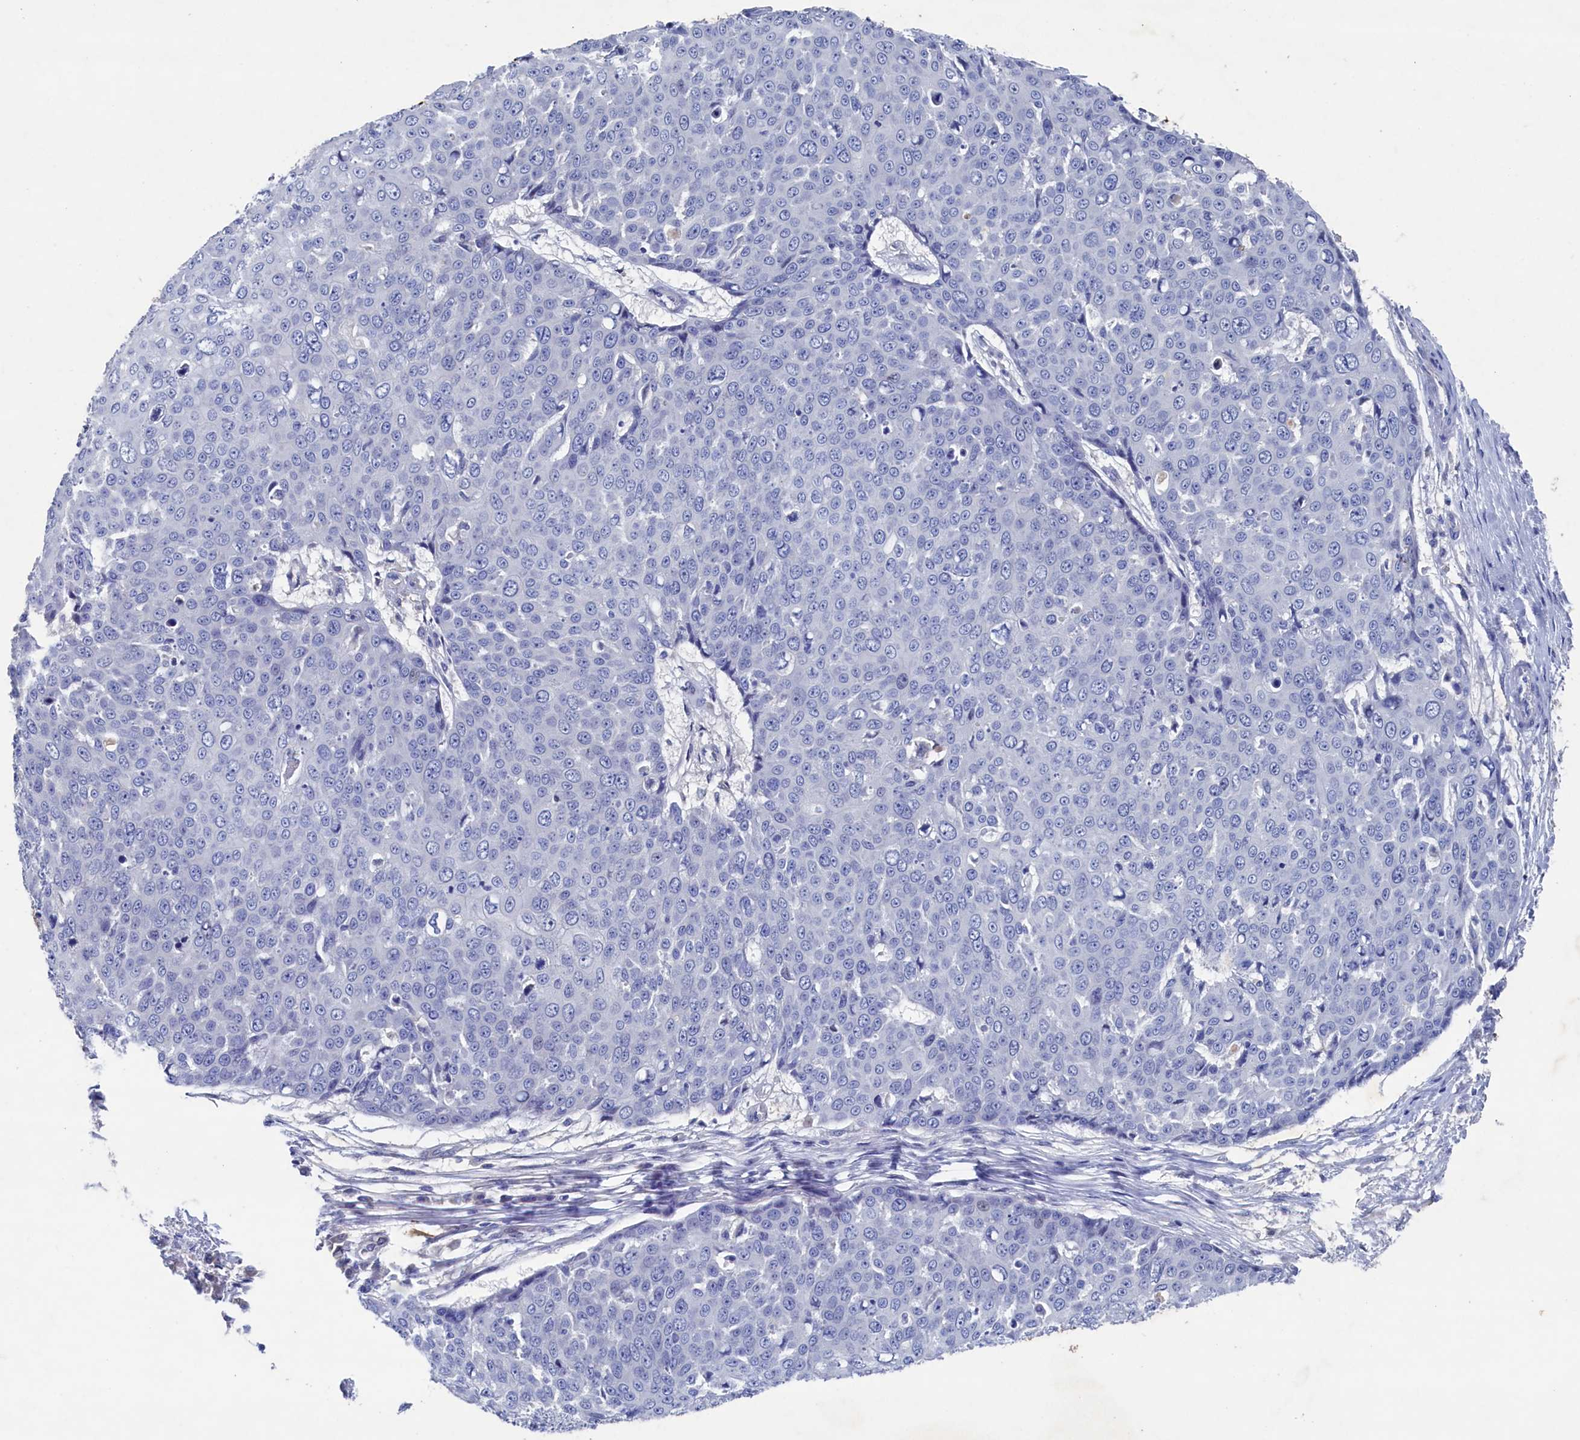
{"staining": {"intensity": "negative", "quantity": "none", "location": "none"}, "tissue": "skin cancer", "cell_type": "Tumor cells", "image_type": "cancer", "snomed": [{"axis": "morphology", "description": "Squamous cell carcinoma, NOS"}, {"axis": "topography", "description": "Skin"}], "caption": "An immunohistochemistry image of skin cancer (squamous cell carcinoma) is shown. There is no staining in tumor cells of skin cancer (squamous cell carcinoma).", "gene": "CBLIF", "patient": {"sex": "male", "age": 71}}